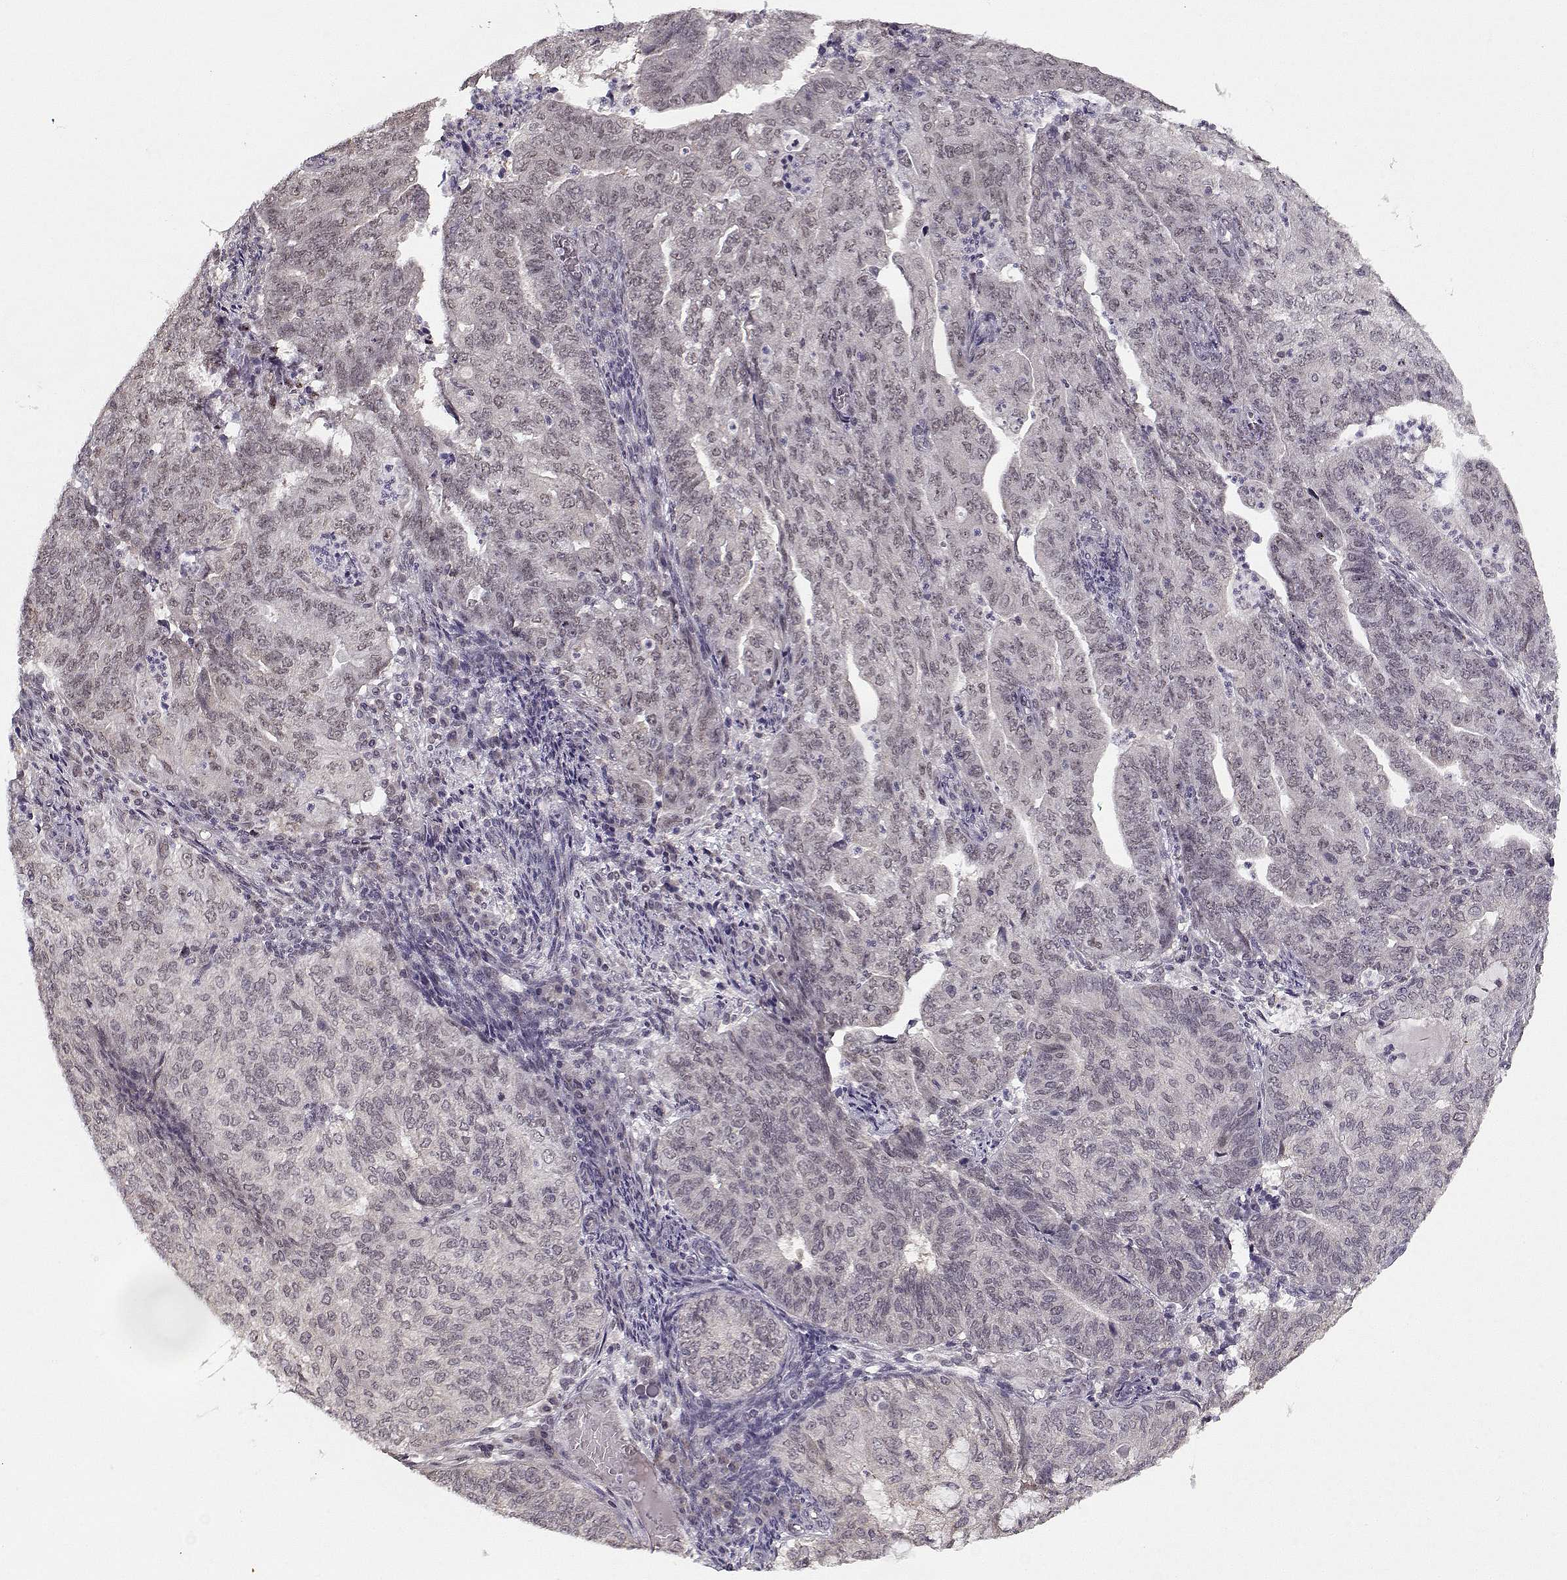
{"staining": {"intensity": "weak", "quantity": "<25%", "location": "nuclear"}, "tissue": "endometrial cancer", "cell_type": "Tumor cells", "image_type": "cancer", "snomed": [{"axis": "morphology", "description": "Adenocarcinoma, NOS"}, {"axis": "topography", "description": "Endometrium"}], "caption": "Histopathology image shows no protein expression in tumor cells of endometrial adenocarcinoma tissue.", "gene": "TESPA1", "patient": {"sex": "female", "age": 82}}